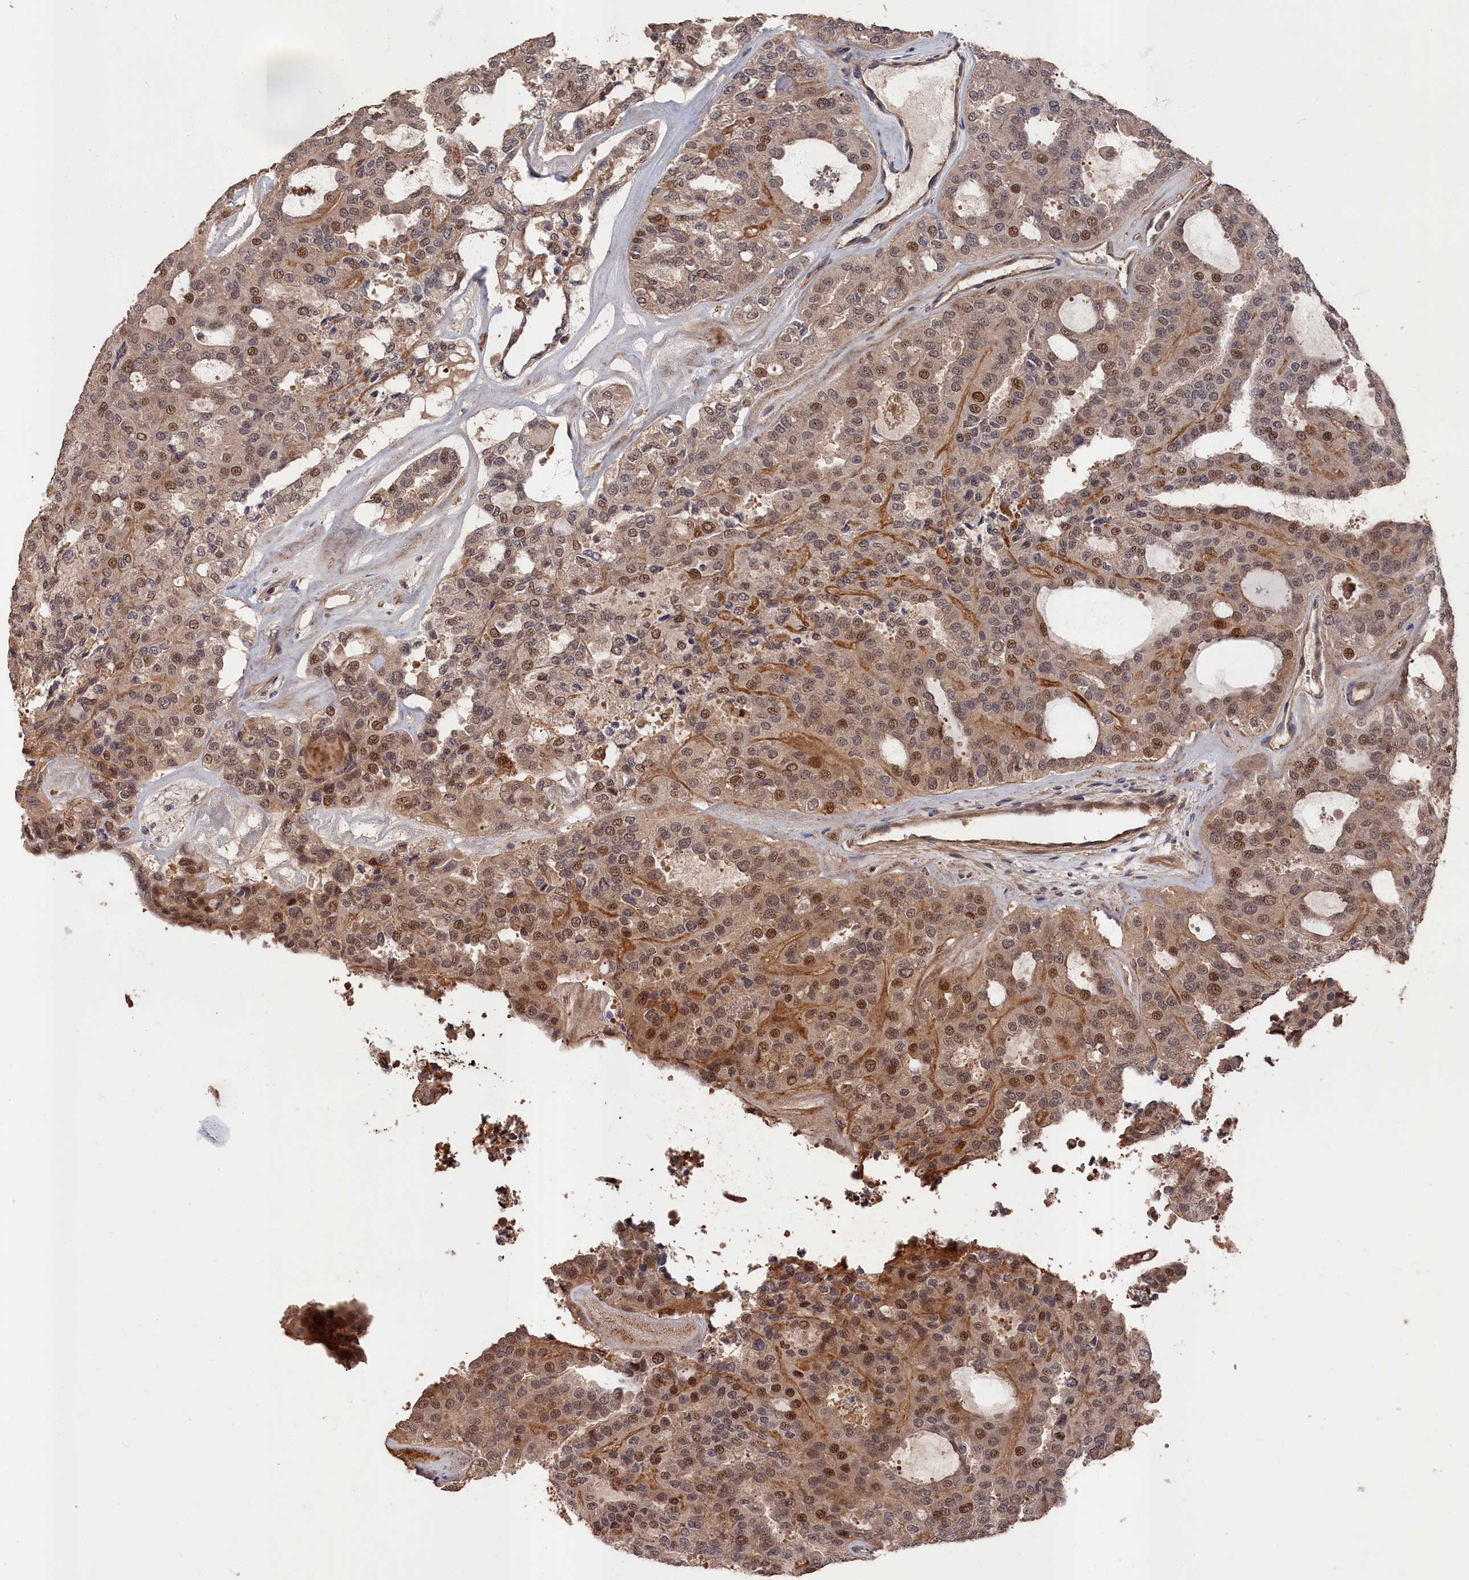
{"staining": {"intensity": "moderate", "quantity": ">75%", "location": "nuclear"}, "tissue": "thyroid cancer", "cell_type": "Tumor cells", "image_type": "cancer", "snomed": [{"axis": "morphology", "description": "Follicular adenoma carcinoma, NOS"}, {"axis": "topography", "description": "Thyroid gland"}], "caption": "Protein staining by immunohistochemistry (IHC) shows moderate nuclear expression in approximately >75% of tumor cells in thyroid cancer.", "gene": "RMI2", "patient": {"sex": "male", "age": 75}}